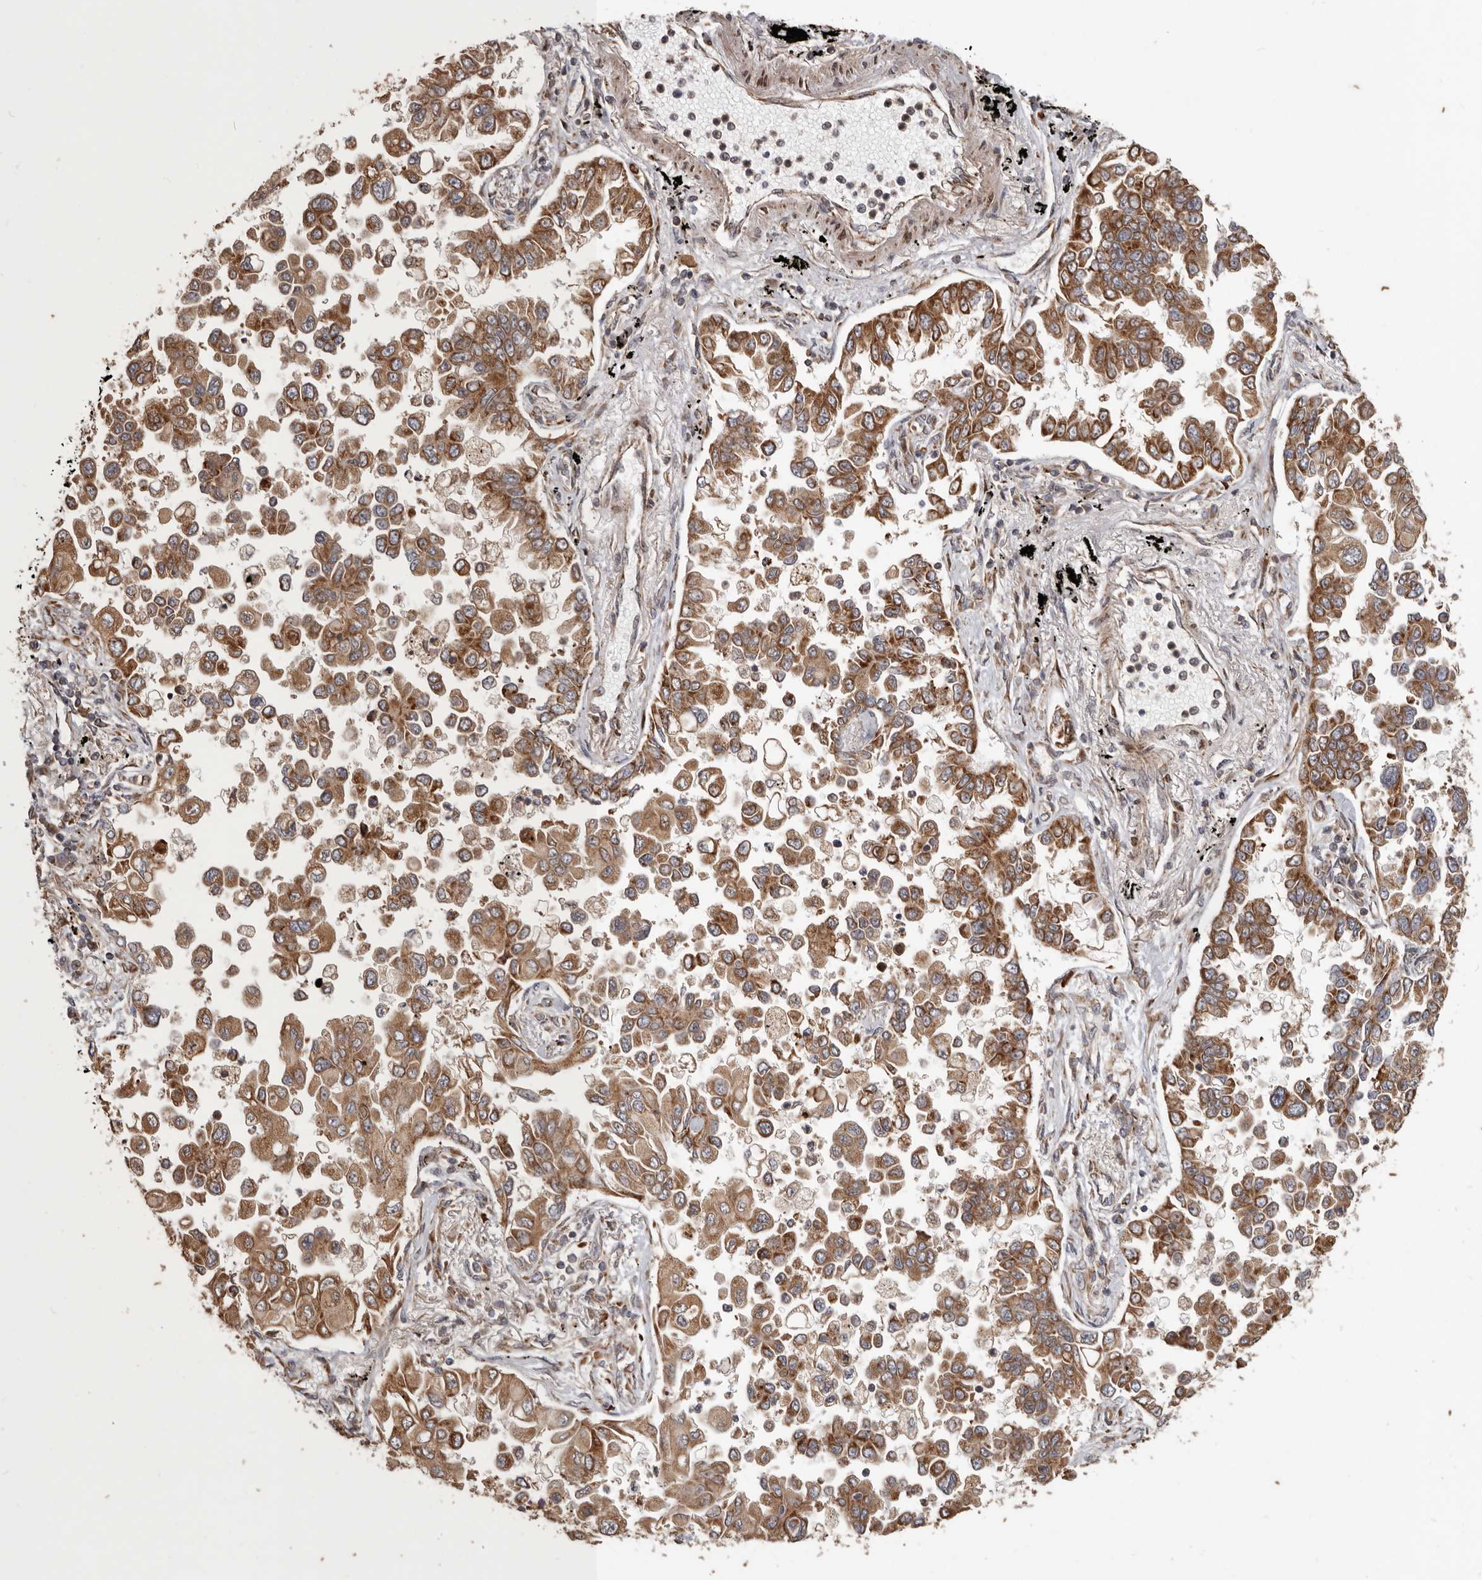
{"staining": {"intensity": "strong", "quantity": ">75%", "location": "cytoplasmic/membranous"}, "tissue": "lung cancer", "cell_type": "Tumor cells", "image_type": "cancer", "snomed": [{"axis": "morphology", "description": "Adenocarcinoma, NOS"}, {"axis": "topography", "description": "Lung"}], "caption": "Human lung cancer stained with a brown dye displays strong cytoplasmic/membranous positive positivity in approximately >75% of tumor cells.", "gene": "MRPS10", "patient": {"sex": "female", "age": 67}}